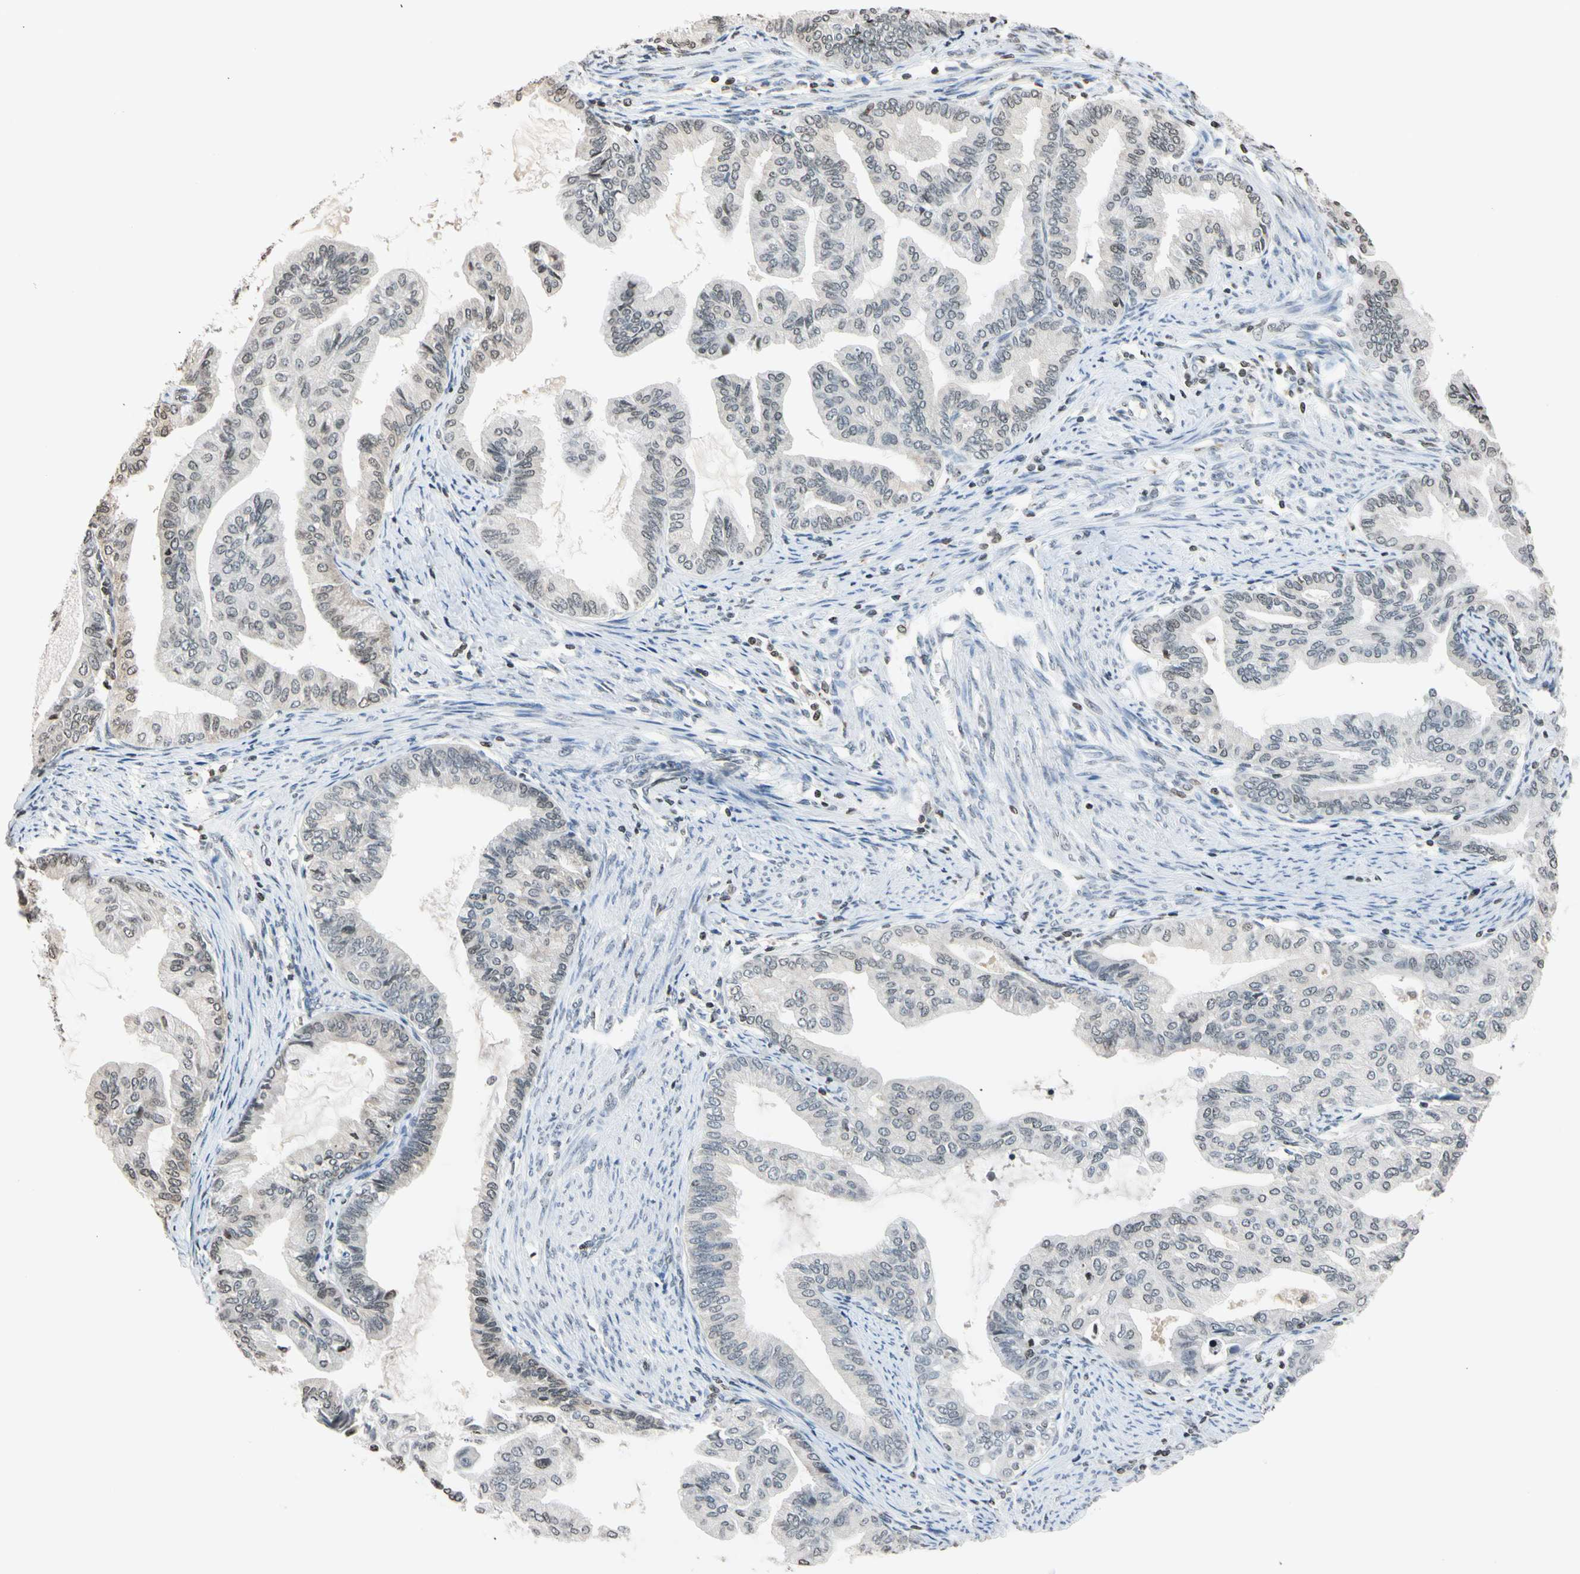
{"staining": {"intensity": "negative", "quantity": "none", "location": "none"}, "tissue": "endometrial cancer", "cell_type": "Tumor cells", "image_type": "cancer", "snomed": [{"axis": "morphology", "description": "Adenocarcinoma, NOS"}, {"axis": "topography", "description": "Endometrium"}], "caption": "Endometrial cancer (adenocarcinoma) was stained to show a protein in brown. There is no significant staining in tumor cells. Brightfield microscopy of IHC stained with DAB (3,3'-diaminobenzidine) (brown) and hematoxylin (blue), captured at high magnification.", "gene": "GPX4", "patient": {"sex": "female", "age": 86}}